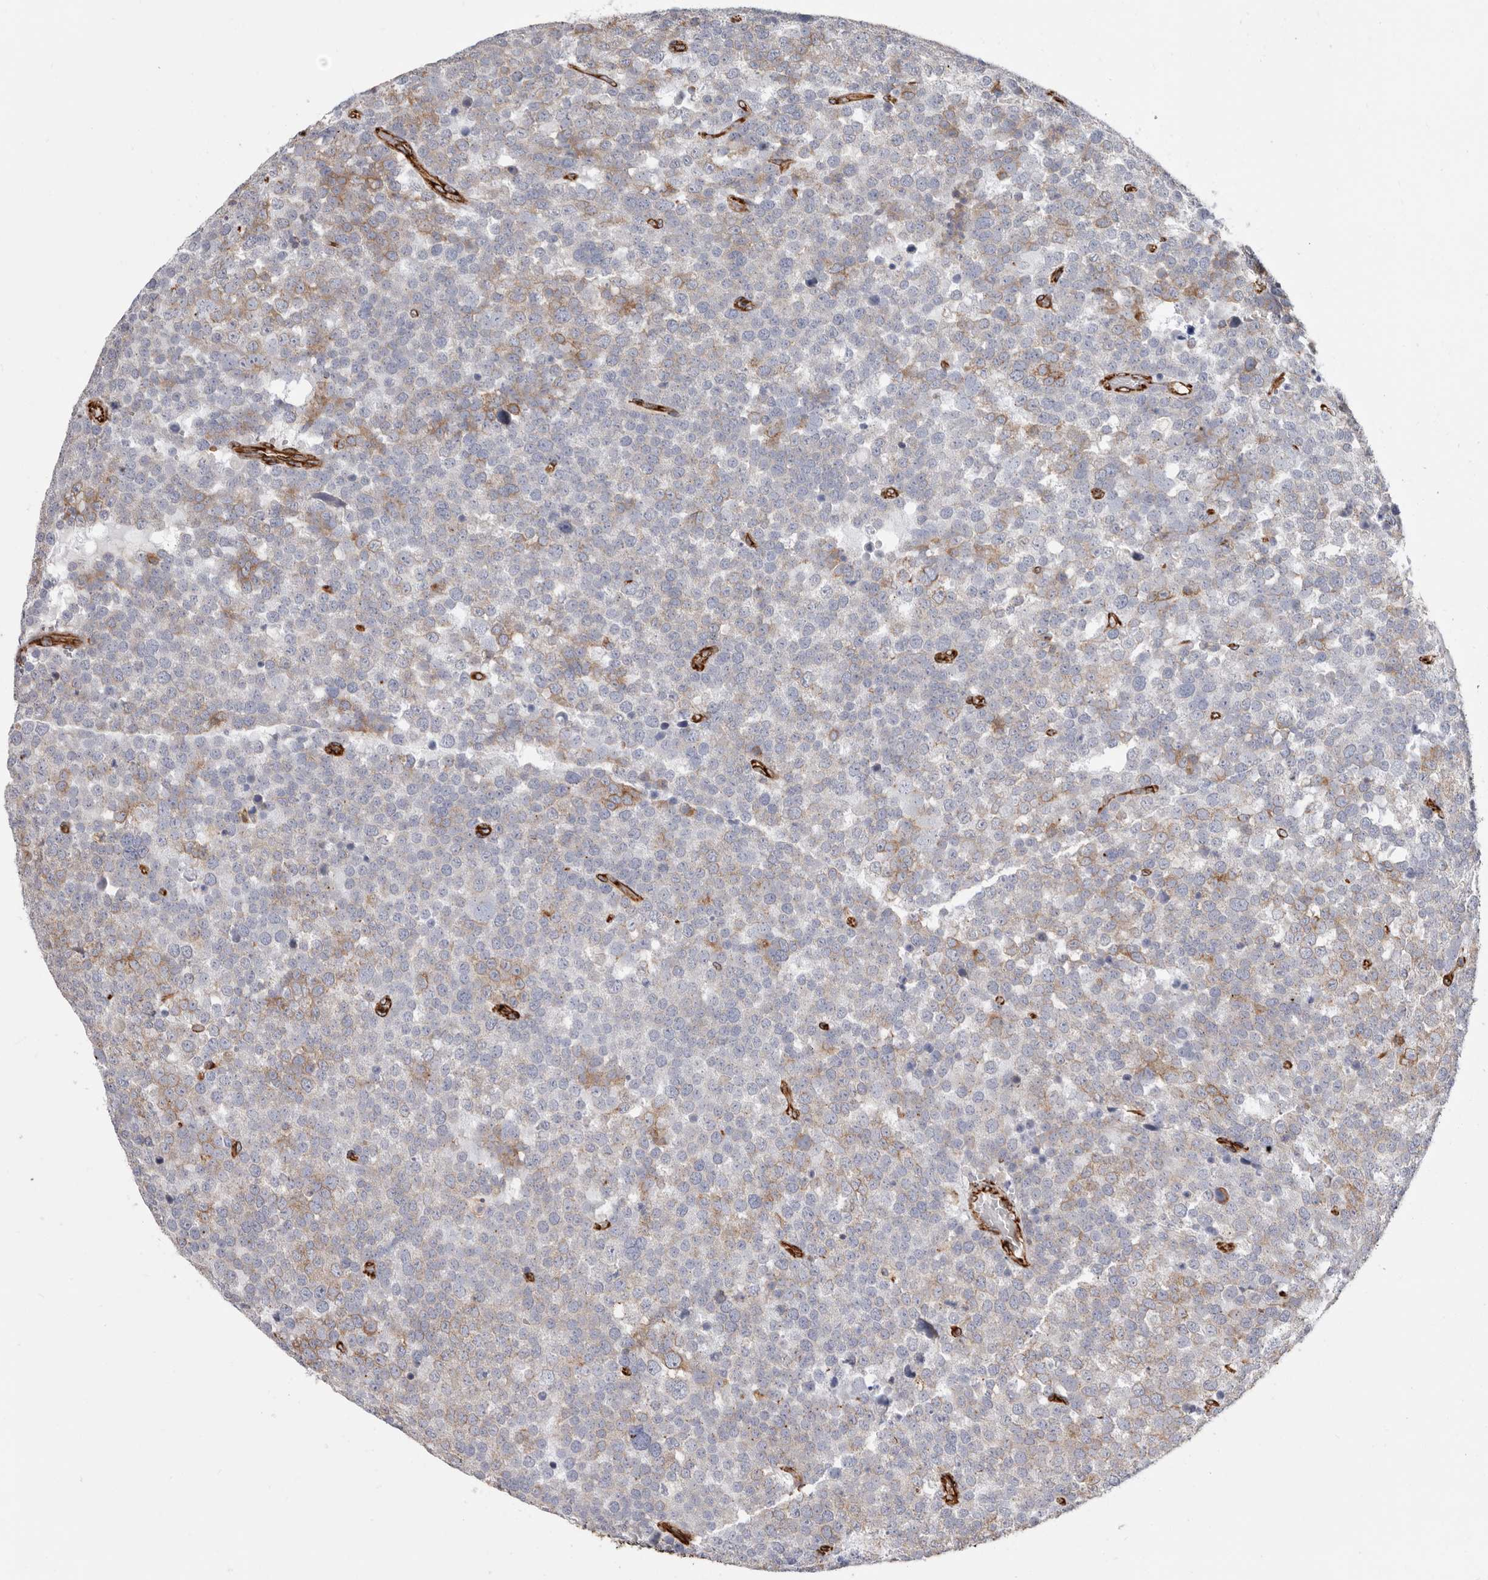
{"staining": {"intensity": "weak", "quantity": "25%-75%", "location": "cytoplasmic/membranous"}, "tissue": "testis cancer", "cell_type": "Tumor cells", "image_type": "cancer", "snomed": [{"axis": "morphology", "description": "Seminoma, NOS"}, {"axis": "topography", "description": "Testis"}], "caption": "Immunohistochemical staining of human testis seminoma demonstrates weak cytoplasmic/membranous protein expression in approximately 25%-75% of tumor cells. The staining was performed using DAB (3,3'-diaminobenzidine), with brown indicating positive protein expression. Nuclei are stained blue with hematoxylin.", "gene": "SEMA3E", "patient": {"sex": "male", "age": 71}}